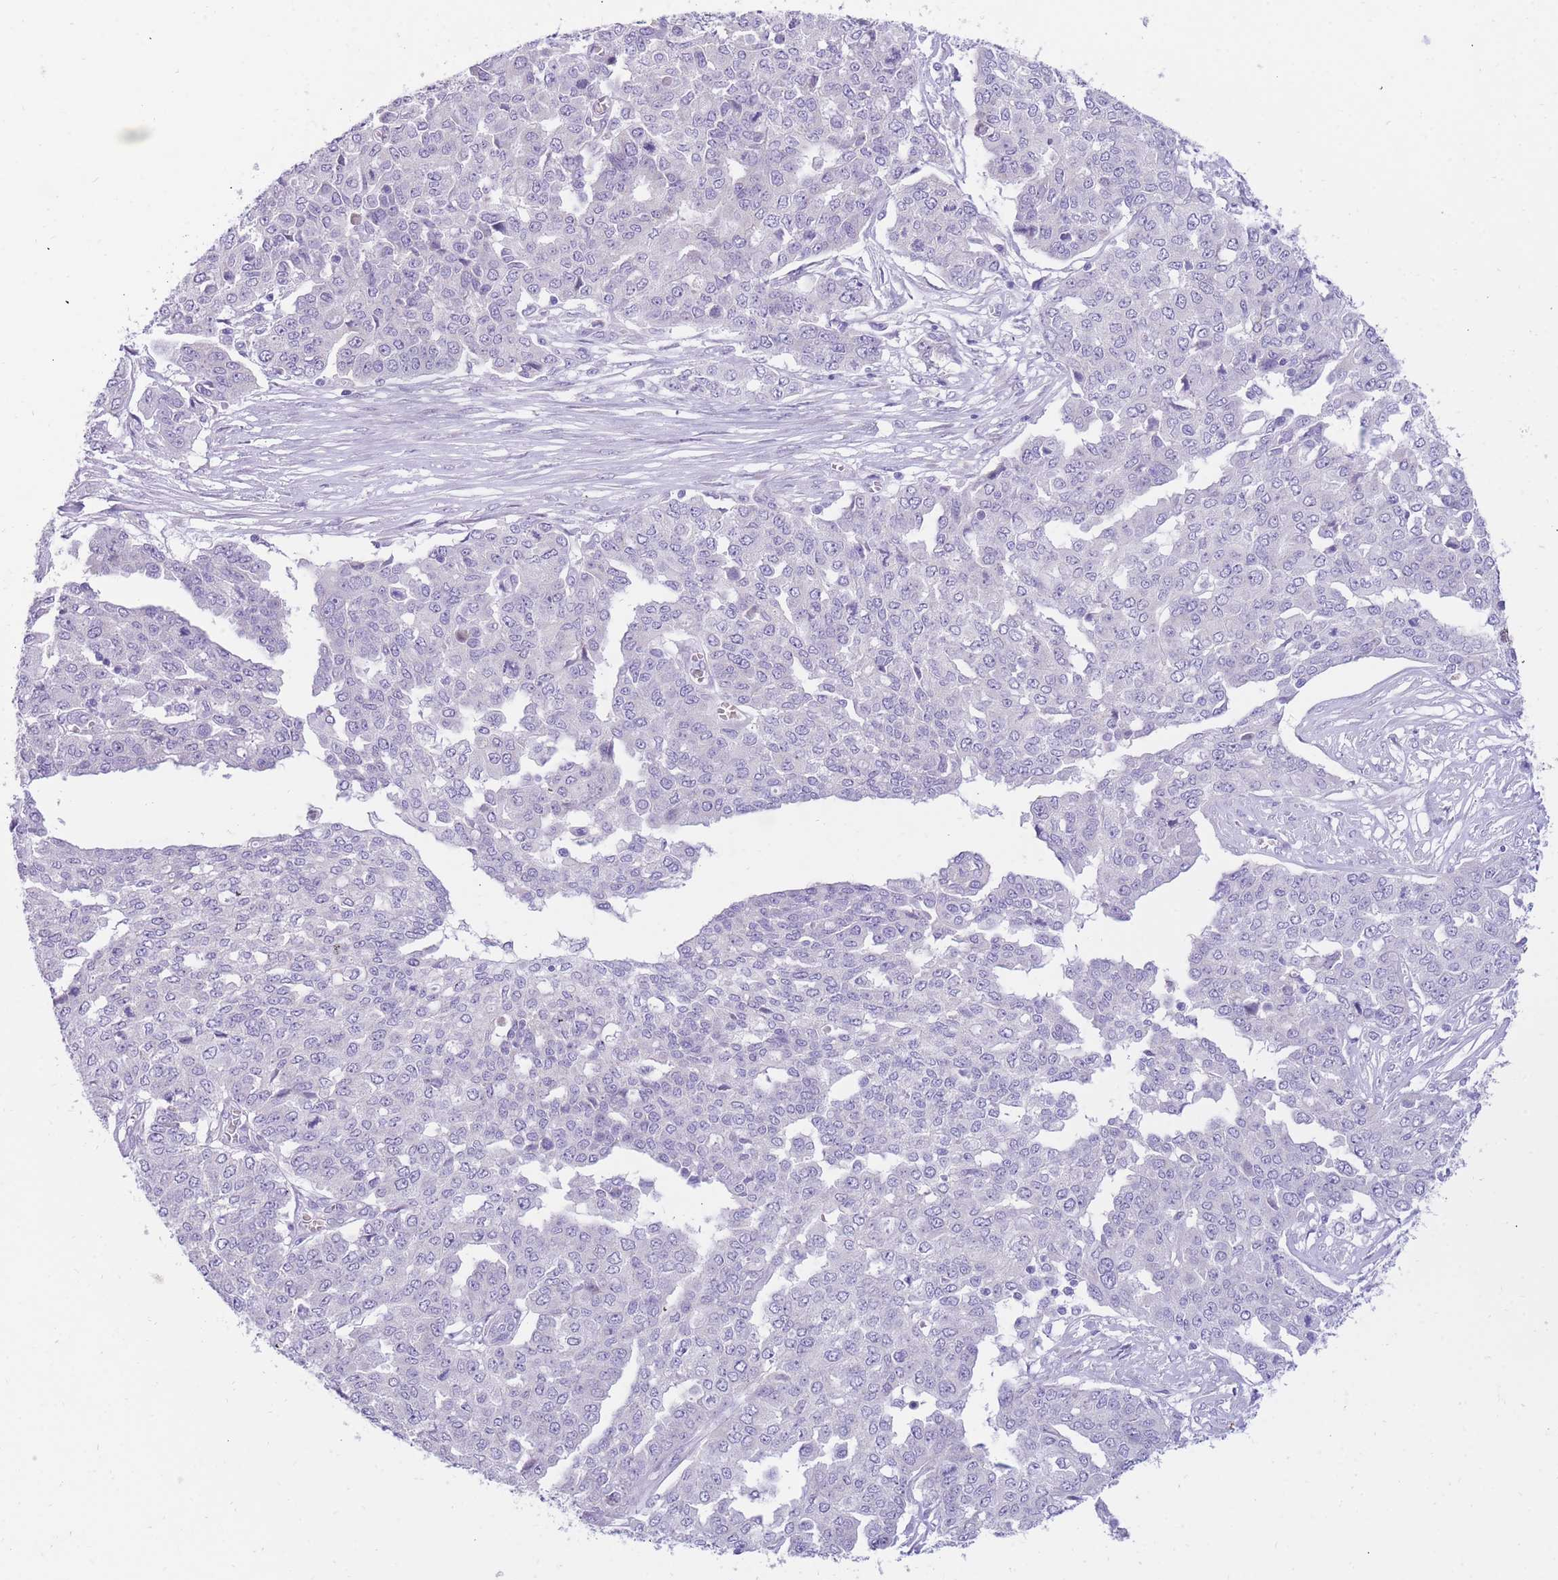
{"staining": {"intensity": "negative", "quantity": "none", "location": "none"}, "tissue": "ovarian cancer", "cell_type": "Tumor cells", "image_type": "cancer", "snomed": [{"axis": "morphology", "description": "Cystadenocarcinoma, serous, NOS"}, {"axis": "topography", "description": "Soft tissue"}, {"axis": "topography", "description": "Ovary"}], "caption": "Immunohistochemistry (IHC) image of serous cystadenocarcinoma (ovarian) stained for a protein (brown), which reveals no positivity in tumor cells.", "gene": "SSUH2", "patient": {"sex": "female", "age": 57}}